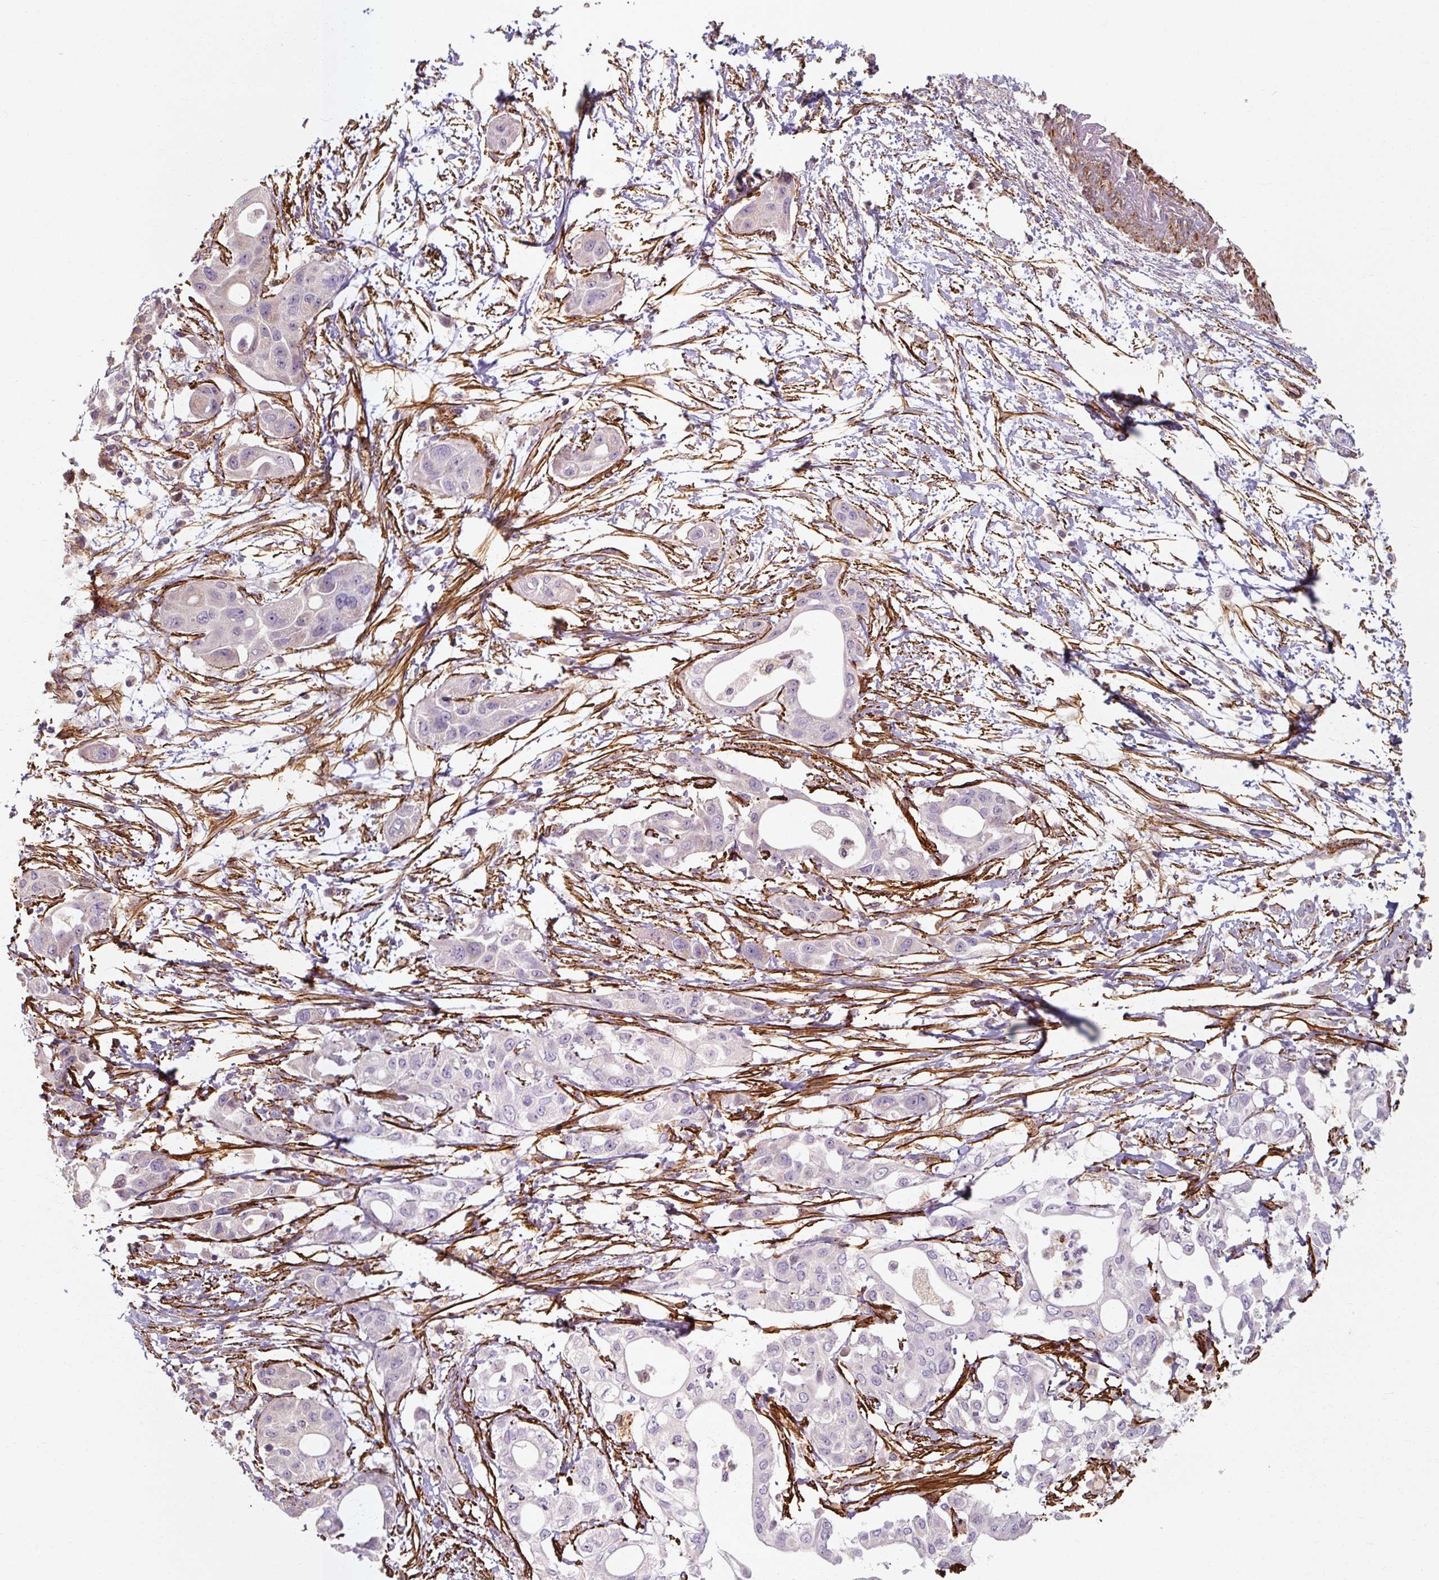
{"staining": {"intensity": "negative", "quantity": "none", "location": "none"}, "tissue": "pancreatic cancer", "cell_type": "Tumor cells", "image_type": "cancer", "snomed": [{"axis": "morphology", "description": "Adenocarcinoma, NOS"}, {"axis": "topography", "description": "Pancreas"}], "caption": "This is an IHC image of pancreatic adenocarcinoma. There is no expression in tumor cells.", "gene": "MRPS5", "patient": {"sex": "male", "age": 68}}